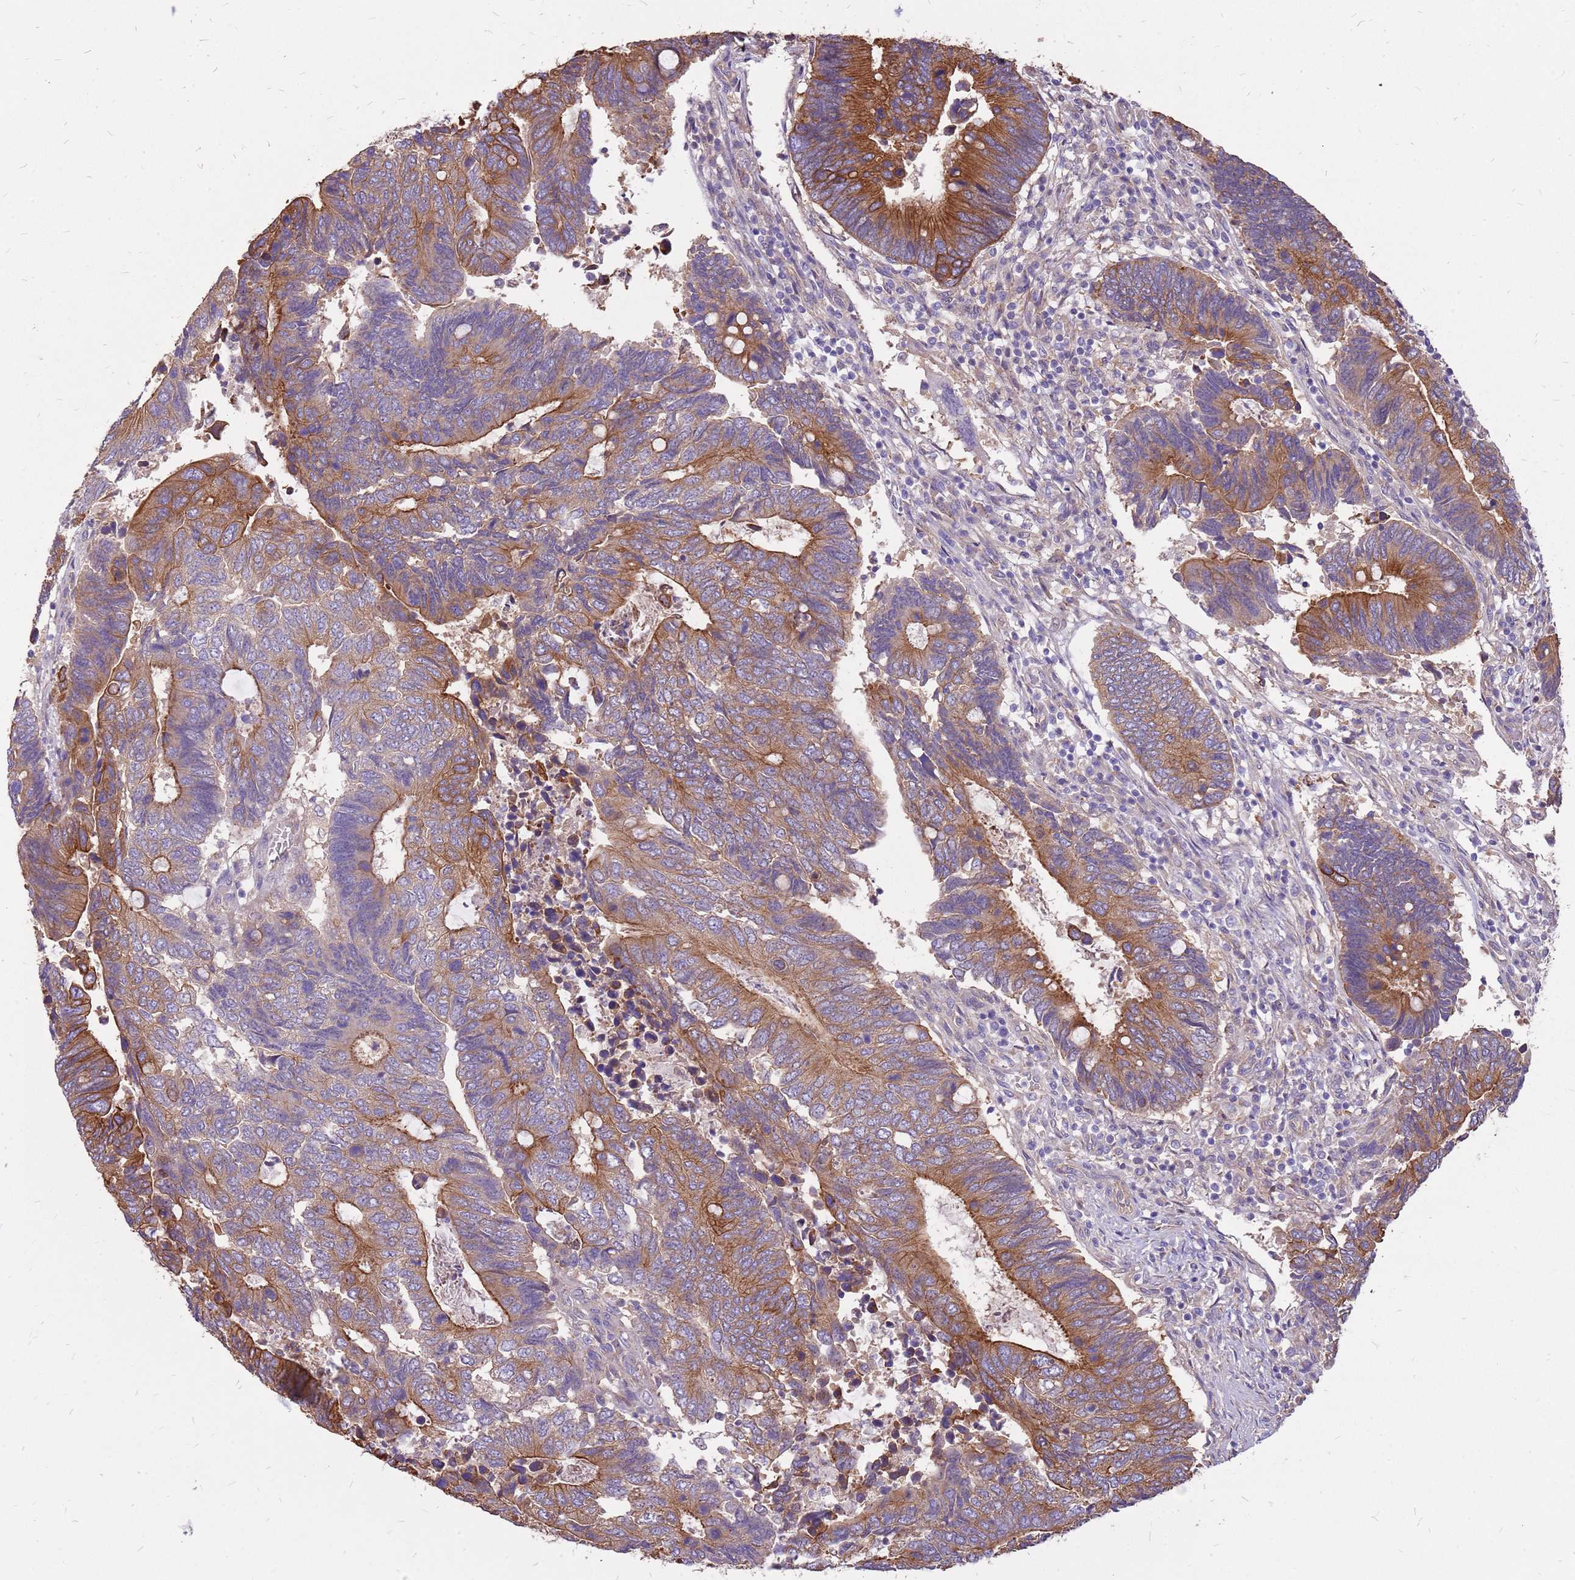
{"staining": {"intensity": "moderate", "quantity": "25%-75%", "location": "cytoplasmic/membranous"}, "tissue": "colorectal cancer", "cell_type": "Tumor cells", "image_type": "cancer", "snomed": [{"axis": "morphology", "description": "Adenocarcinoma, NOS"}, {"axis": "topography", "description": "Colon"}], "caption": "Immunohistochemistry (IHC) (DAB (3,3'-diaminobenzidine)) staining of human colorectal cancer shows moderate cytoplasmic/membranous protein staining in about 25%-75% of tumor cells. The staining was performed using DAB to visualize the protein expression in brown, while the nuclei were stained in blue with hematoxylin (Magnification: 20x).", "gene": "WASHC4", "patient": {"sex": "male", "age": 87}}